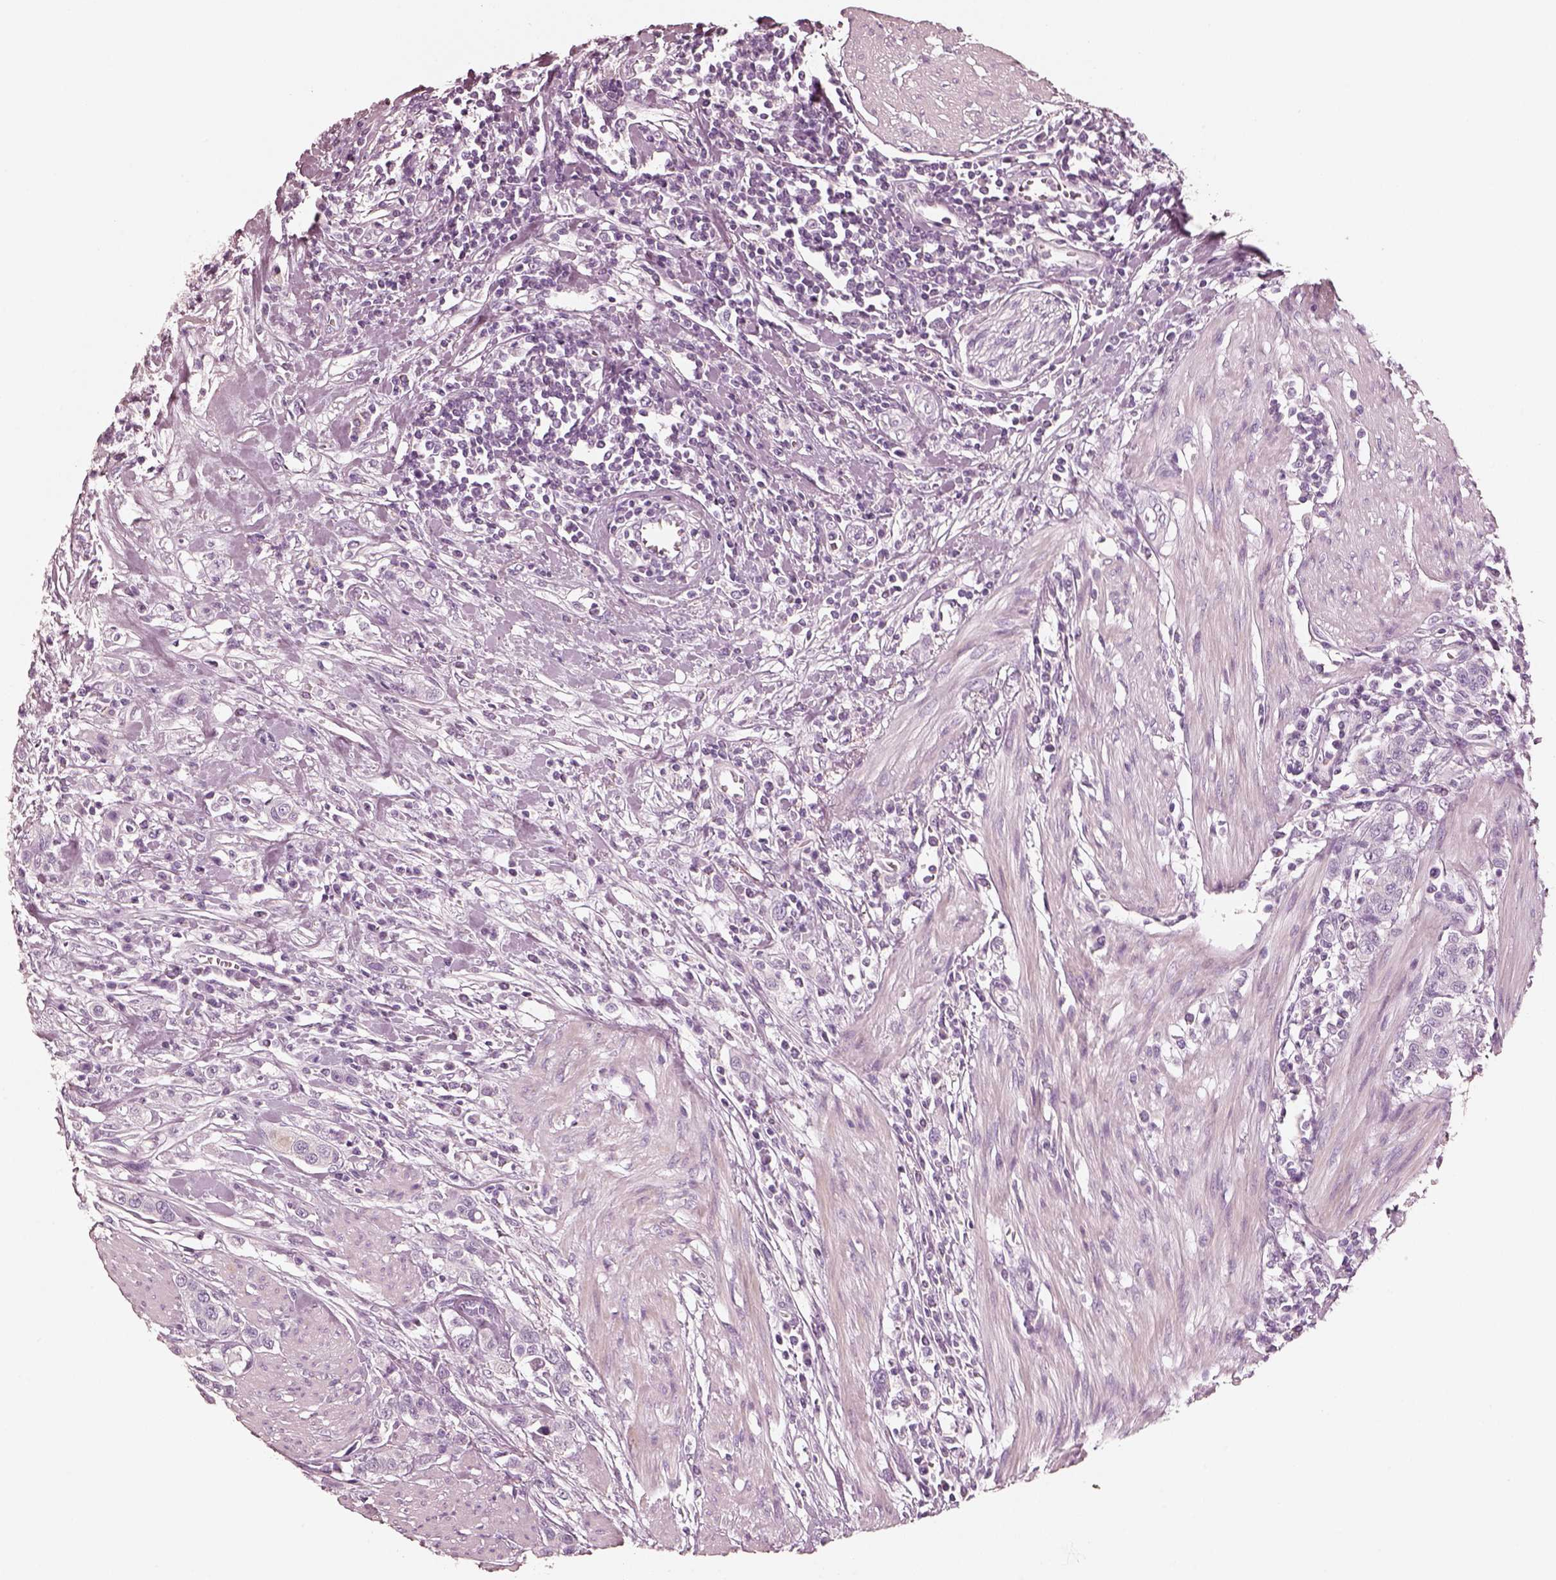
{"staining": {"intensity": "negative", "quantity": "none", "location": "none"}, "tissue": "urothelial cancer", "cell_type": "Tumor cells", "image_type": "cancer", "snomed": [{"axis": "morphology", "description": "Urothelial carcinoma, High grade"}, {"axis": "topography", "description": "Urinary bladder"}], "caption": "Tumor cells are negative for brown protein staining in urothelial cancer.", "gene": "R3HDML", "patient": {"sex": "female", "age": 58}}